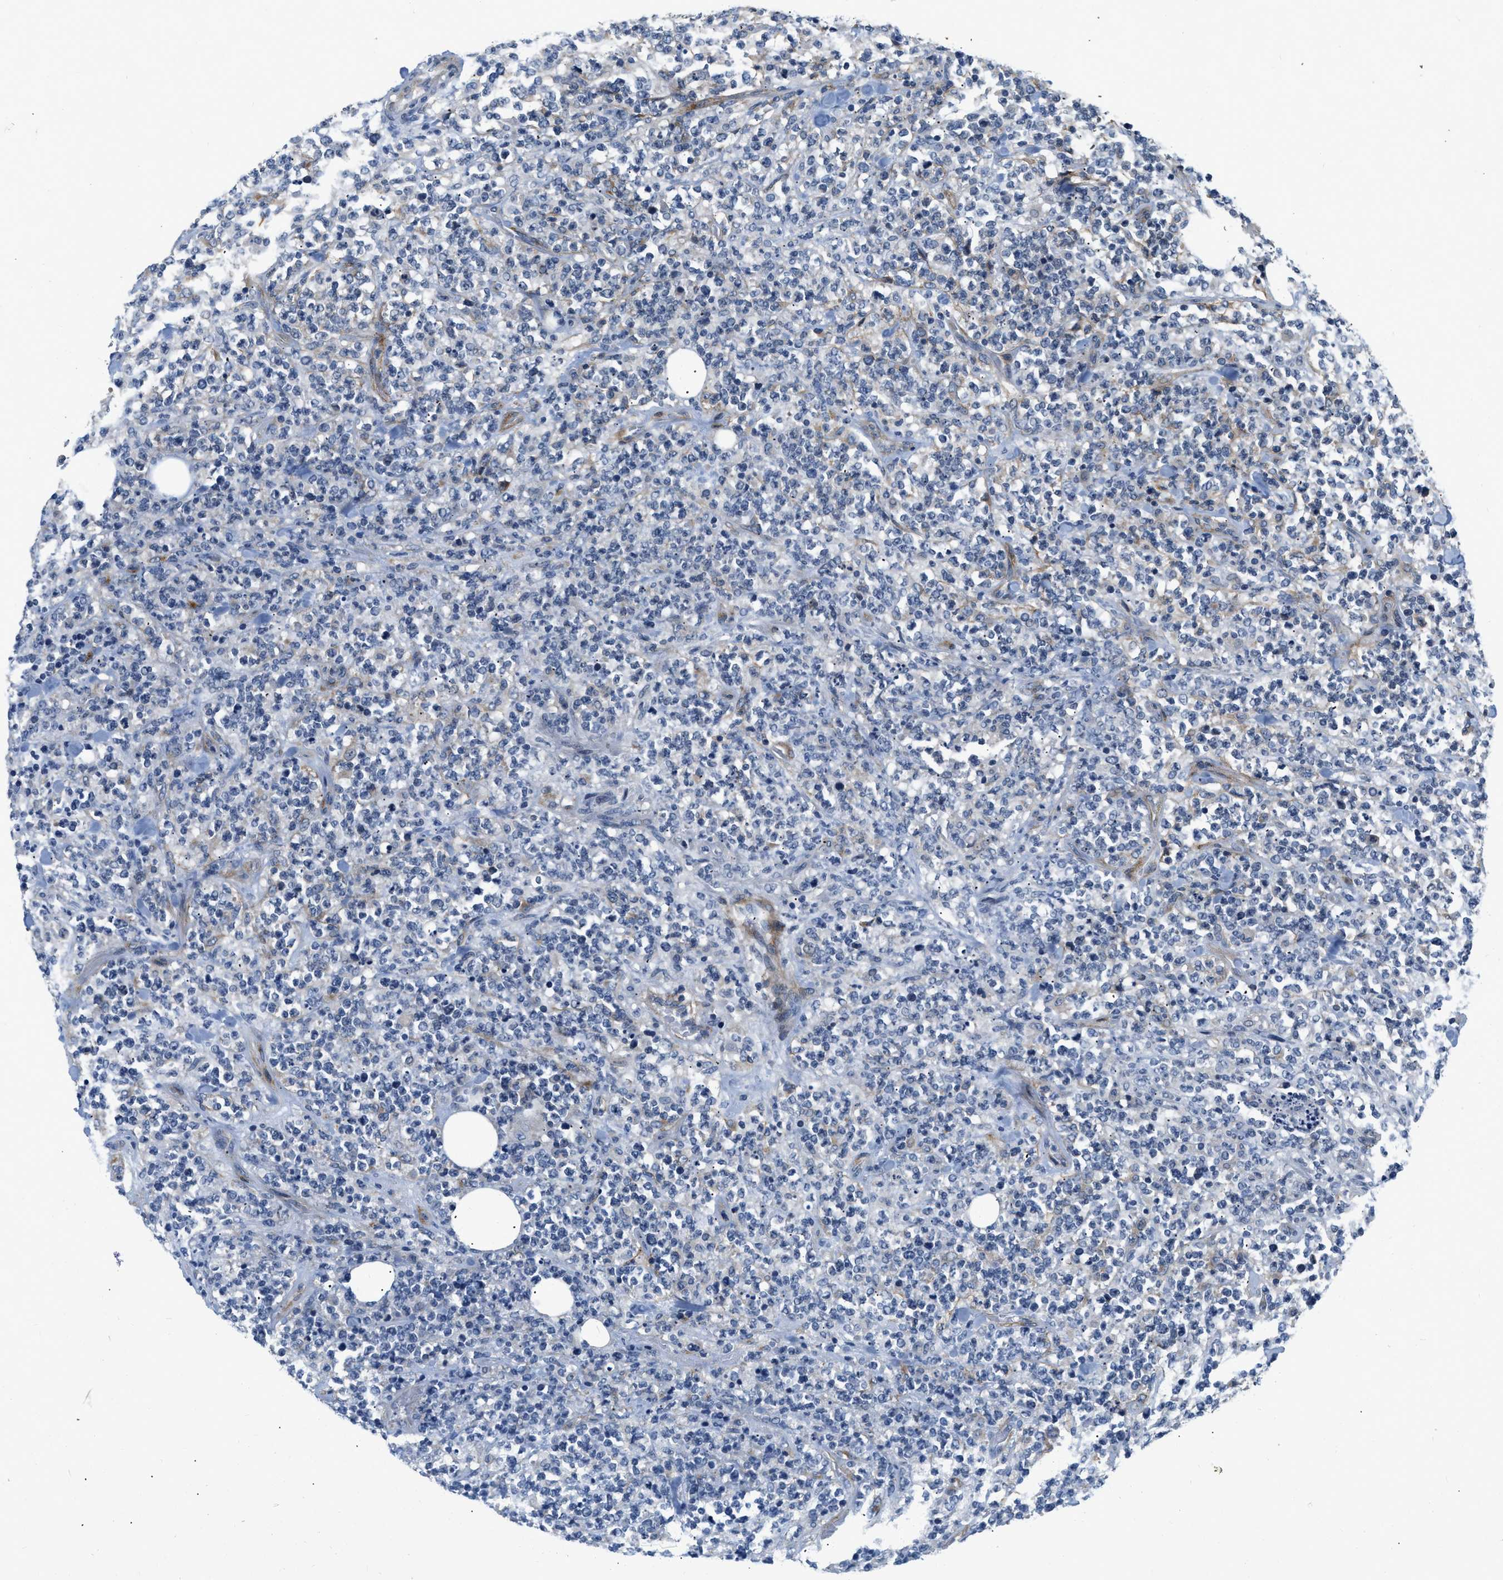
{"staining": {"intensity": "negative", "quantity": "none", "location": "none"}, "tissue": "lymphoma", "cell_type": "Tumor cells", "image_type": "cancer", "snomed": [{"axis": "morphology", "description": "Malignant lymphoma, non-Hodgkin's type, High grade"}, {"axis": "topography", "description": "Soft tissue"}], "caption": "Immunohistochemistry (IHC) of human lymphoma demonstrates no positivity in tumor cells.", "gene": "PDGFRA", "patient": {"sex": "male", "age": 18}}